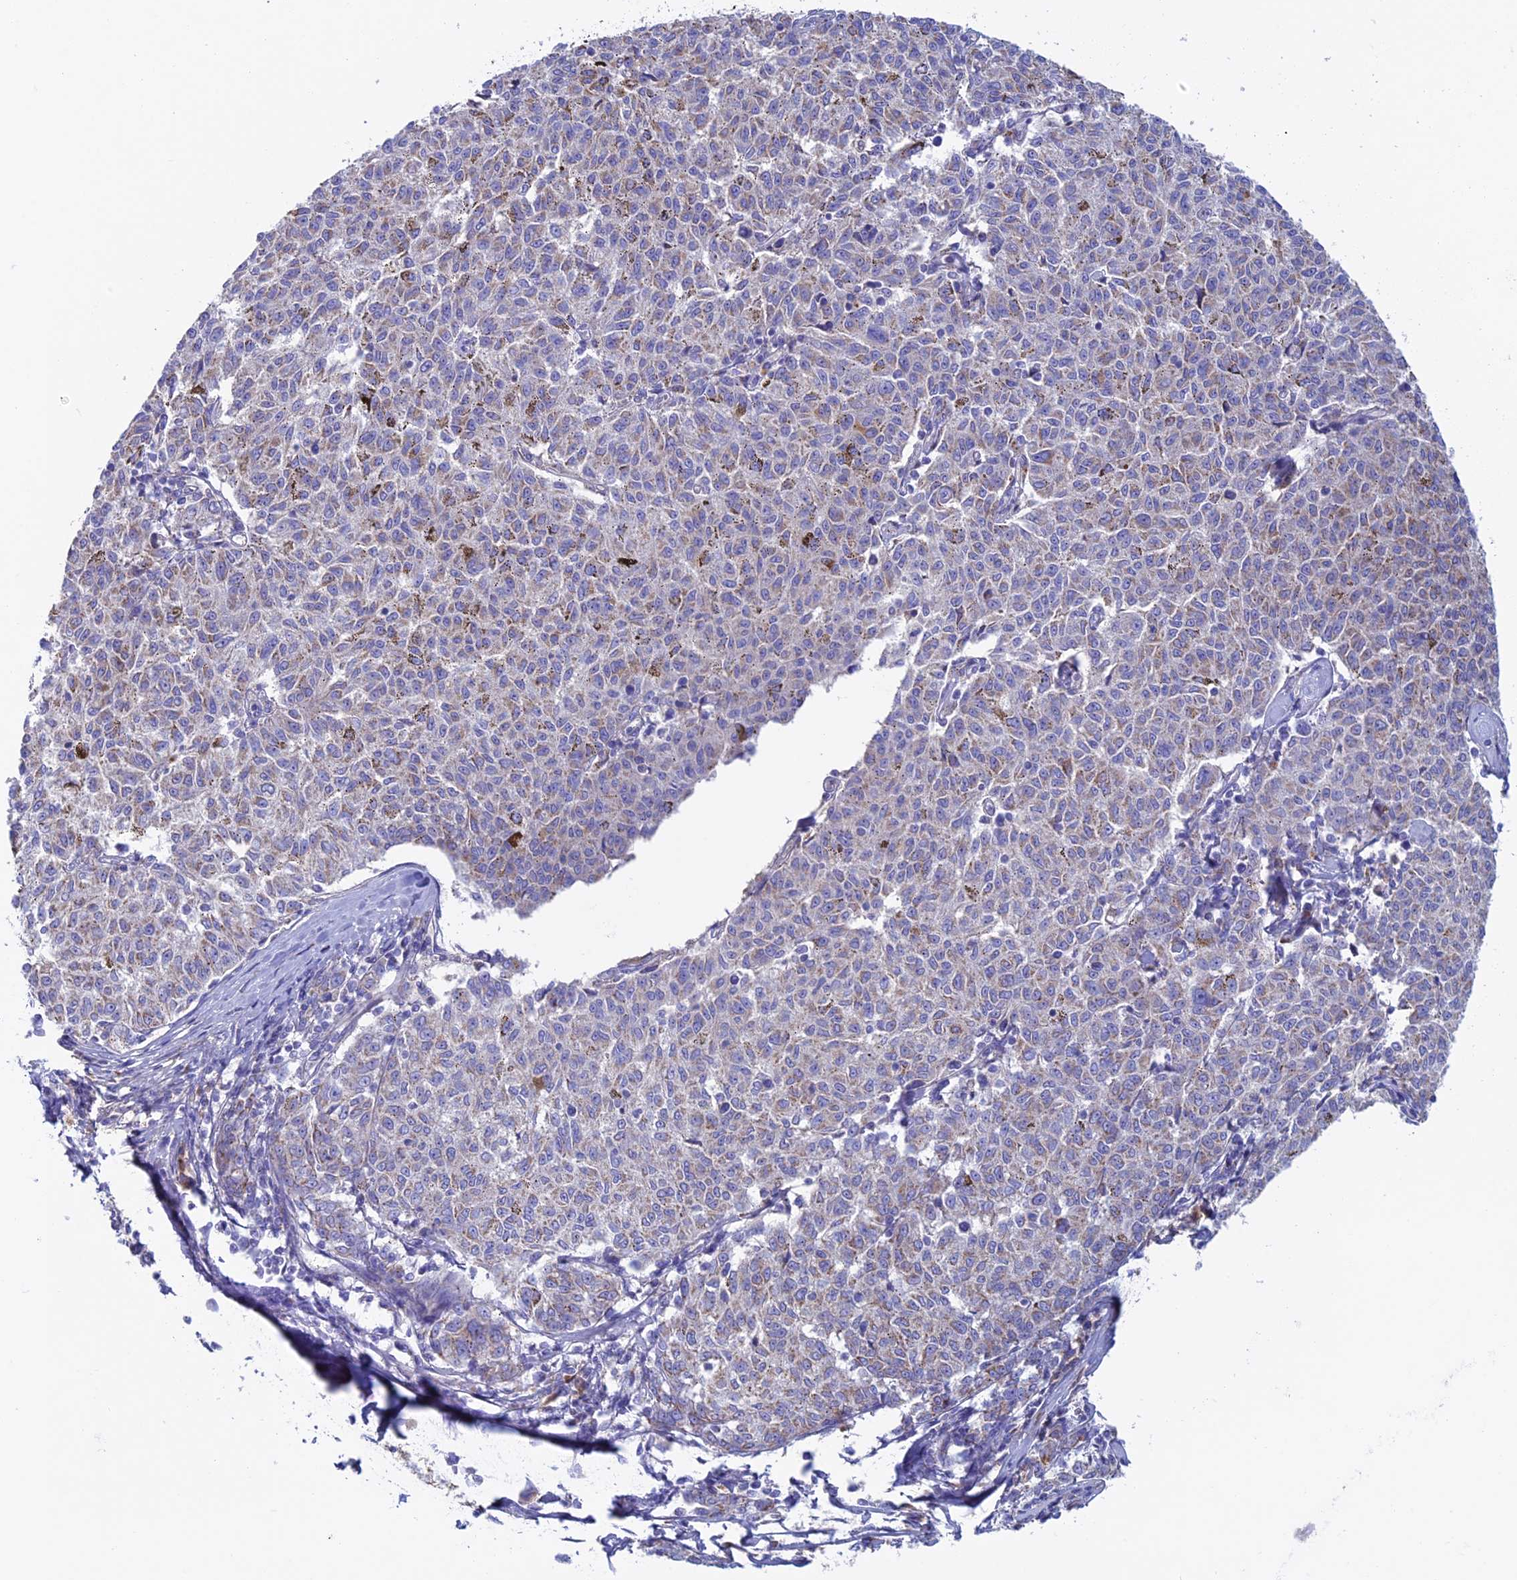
{"staining": {"intensity": "negative", "quantity": "none", "location": "none"}, "tissue": "melanoma", "cell_type": "Tumor cells", "image_type": "cancer", "snomed": [{"axis": "morphology", "description": "Malignant melanoma, NOS"}, {"axis": "topography", "description": "Skin"}], "caption": "Immunohistochemistry of human malignant melanoma reveals no staining in tumor cells. (DAB IHC visualized using brightfield microscopy, high magnification).", "gene": "SLC15A5", "patient": {"sex": "female", "age": 72}}